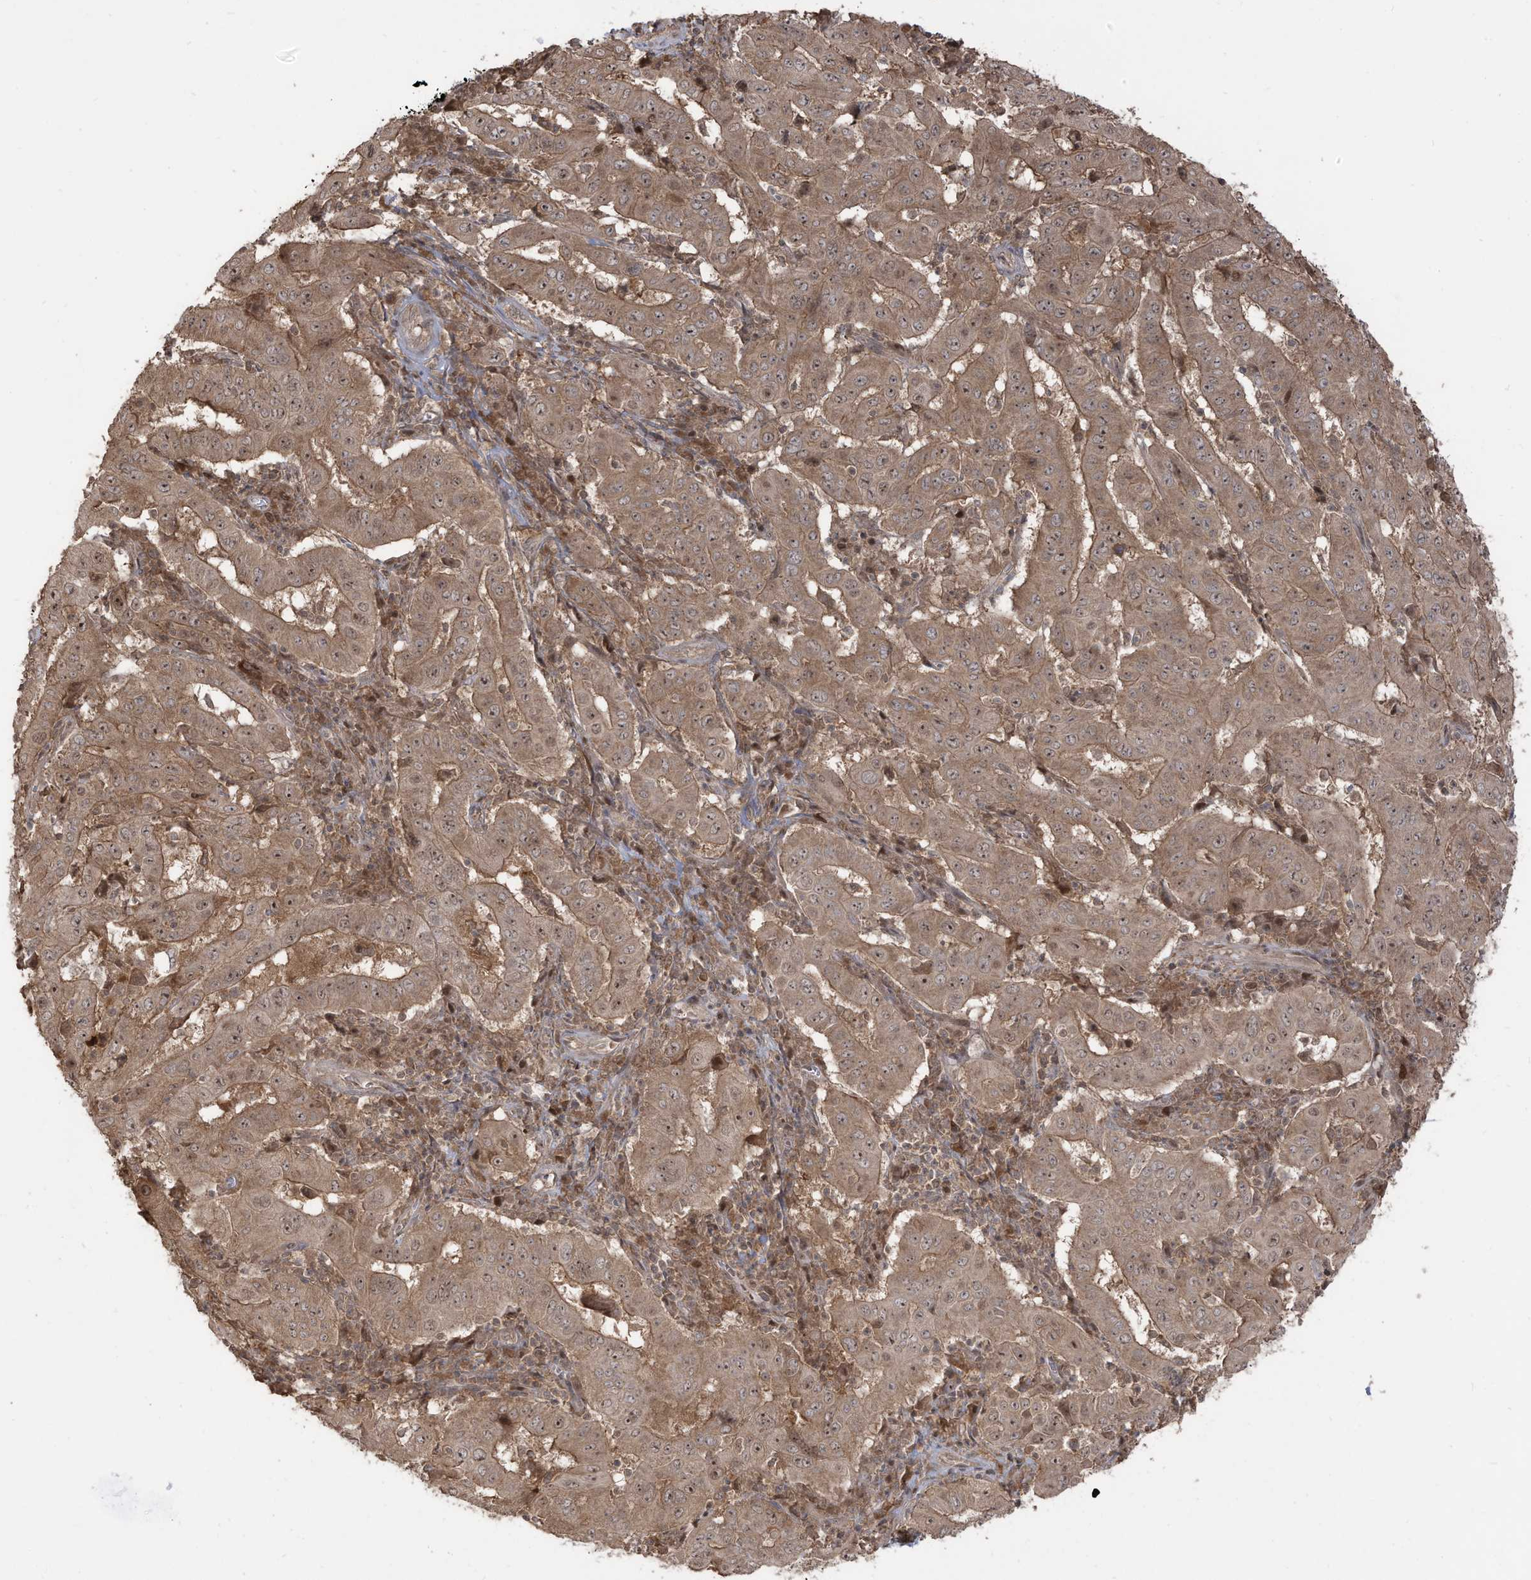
{"staining": {"intensity": "moderate", "quantity": ">75%", "location": "cytoplasmic/membranous,nuclear"}, "tissue": "pancreatic cancer", "cell_type": "Tumor cells", "image_type": "cancer", "snomed": [{"axis": "morphology", "description": "Adenocarcinoma, NOS"}, {"axis": "topography", "description": "Pancreas"}], "caption": "Protein staining of pancreatic cancer (adenocarcinoma) tissue exhibits moderate cytoplasmic/membranous and nuclear positivity in about >75% of tumor cells.", "gene": "CARF", "patient": {"sex": "male", "age": 63}}